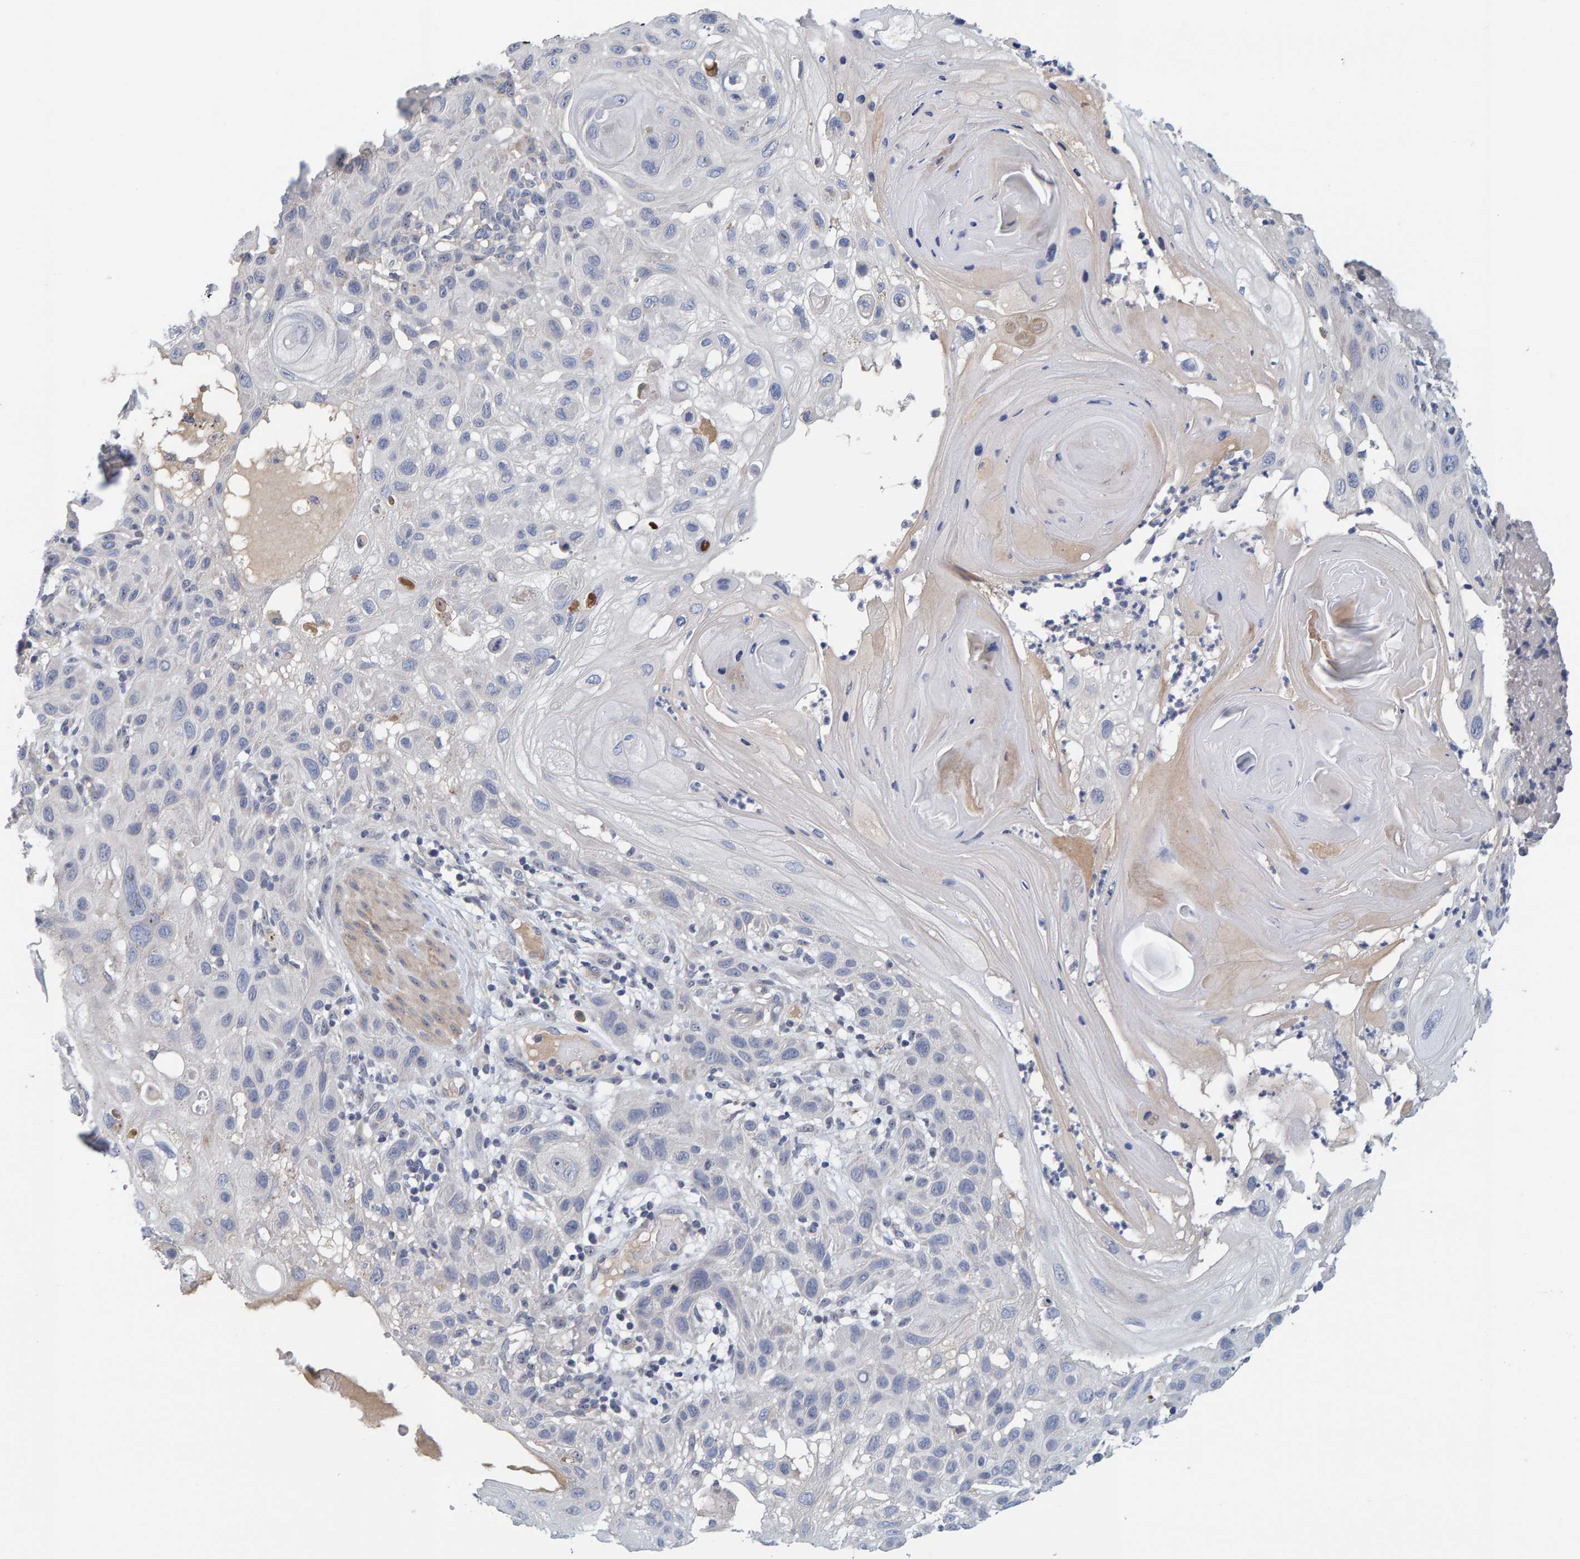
{"staining": {"intensity": "negative", "quantity": "none", "location": "none"}, "tissue": "skin cancer", "cell_type": "Tumor cells", "image_type": "cancer", "snomed": [{"axis": "morphology", "description": "Squamous cell carcinoma, NOS"}, {"axis": "topography", "description": "Skin"}], "caption": "Immunohistochemistry (IHC) photomicrograph of human skin squamous cell carcinoma stained for a protein (brown), which reveals no staining in tumor cells.", "gene": "ZNF77", "patient": {"sex": "female", "age": 96}}